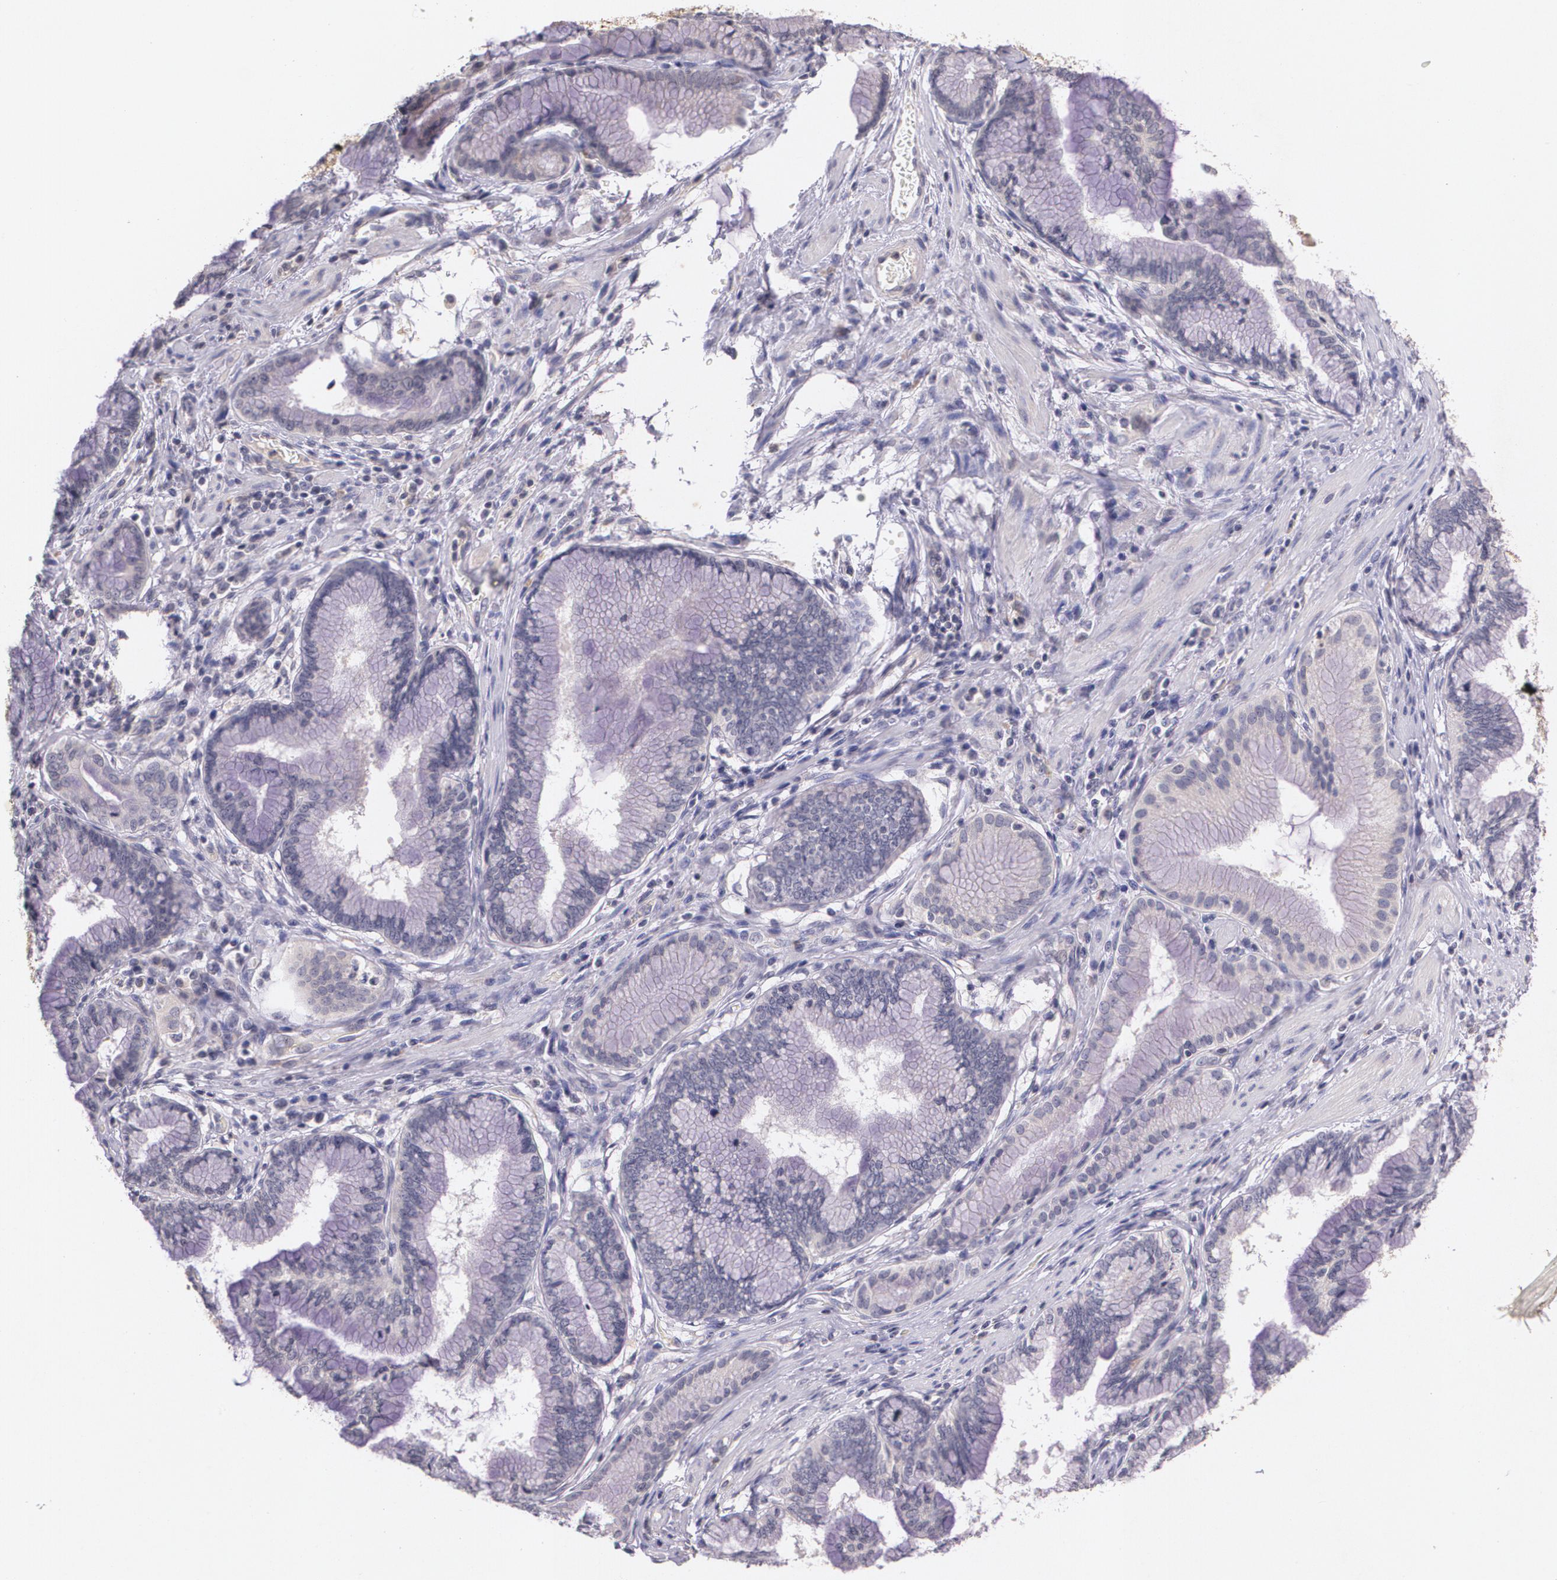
{"staining": {"intensity": "negative", "quantity": "none", "location": "none"}, "tissue": "pancreatic cancer", "cell_type": "Tumor cells", "image_type": "cancer", "snomed": [{"axis": "morphology", "description": "Adenocarcinoma, NOS"}, {"axis": "topography", "description": "Pancreas"}], "caption": "The image reveals no staining of tumor cells in adenocarcinoma (pancreatic).", "gene": "TM4SF1", "patient": {"sex": "female", "age": 64}}